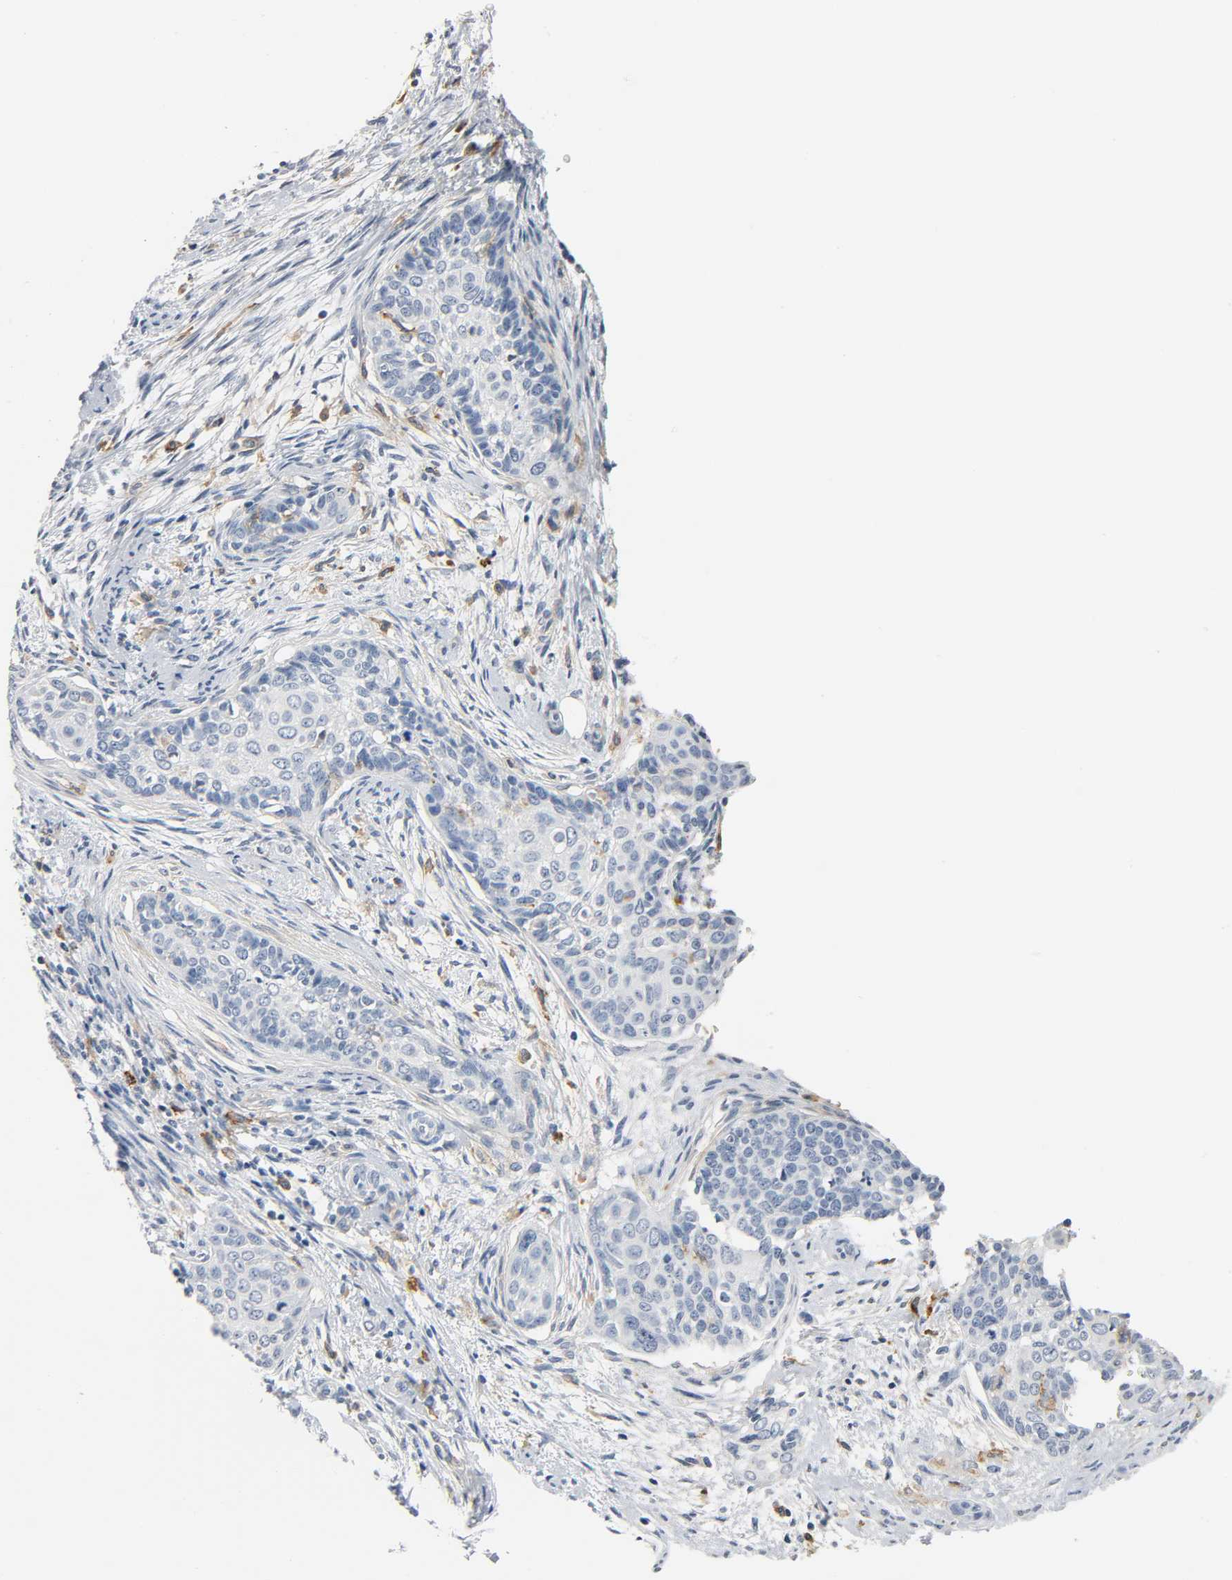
{"staining": {"intensity": "negative", "quantity": "none", "location": "none"}, "tissue": "cervical cancer", "cell_type": "Tumor cells", "image_type": "cancer", "snomed": [{"axis": "morphology", "description": "Squamous cell carcinoma, NOS"}, {"axis": "topography", "description": "Cervix"}], "caption": "High magnification brightfield microscopy of cervical squamous cell carcinoma stained with DAB (brown) and counterstained with hematoxylin (blue): tumor cells show no significant positivity.", "gene": "ANPEP", "patient": {"sex": "female", "age": 33}}